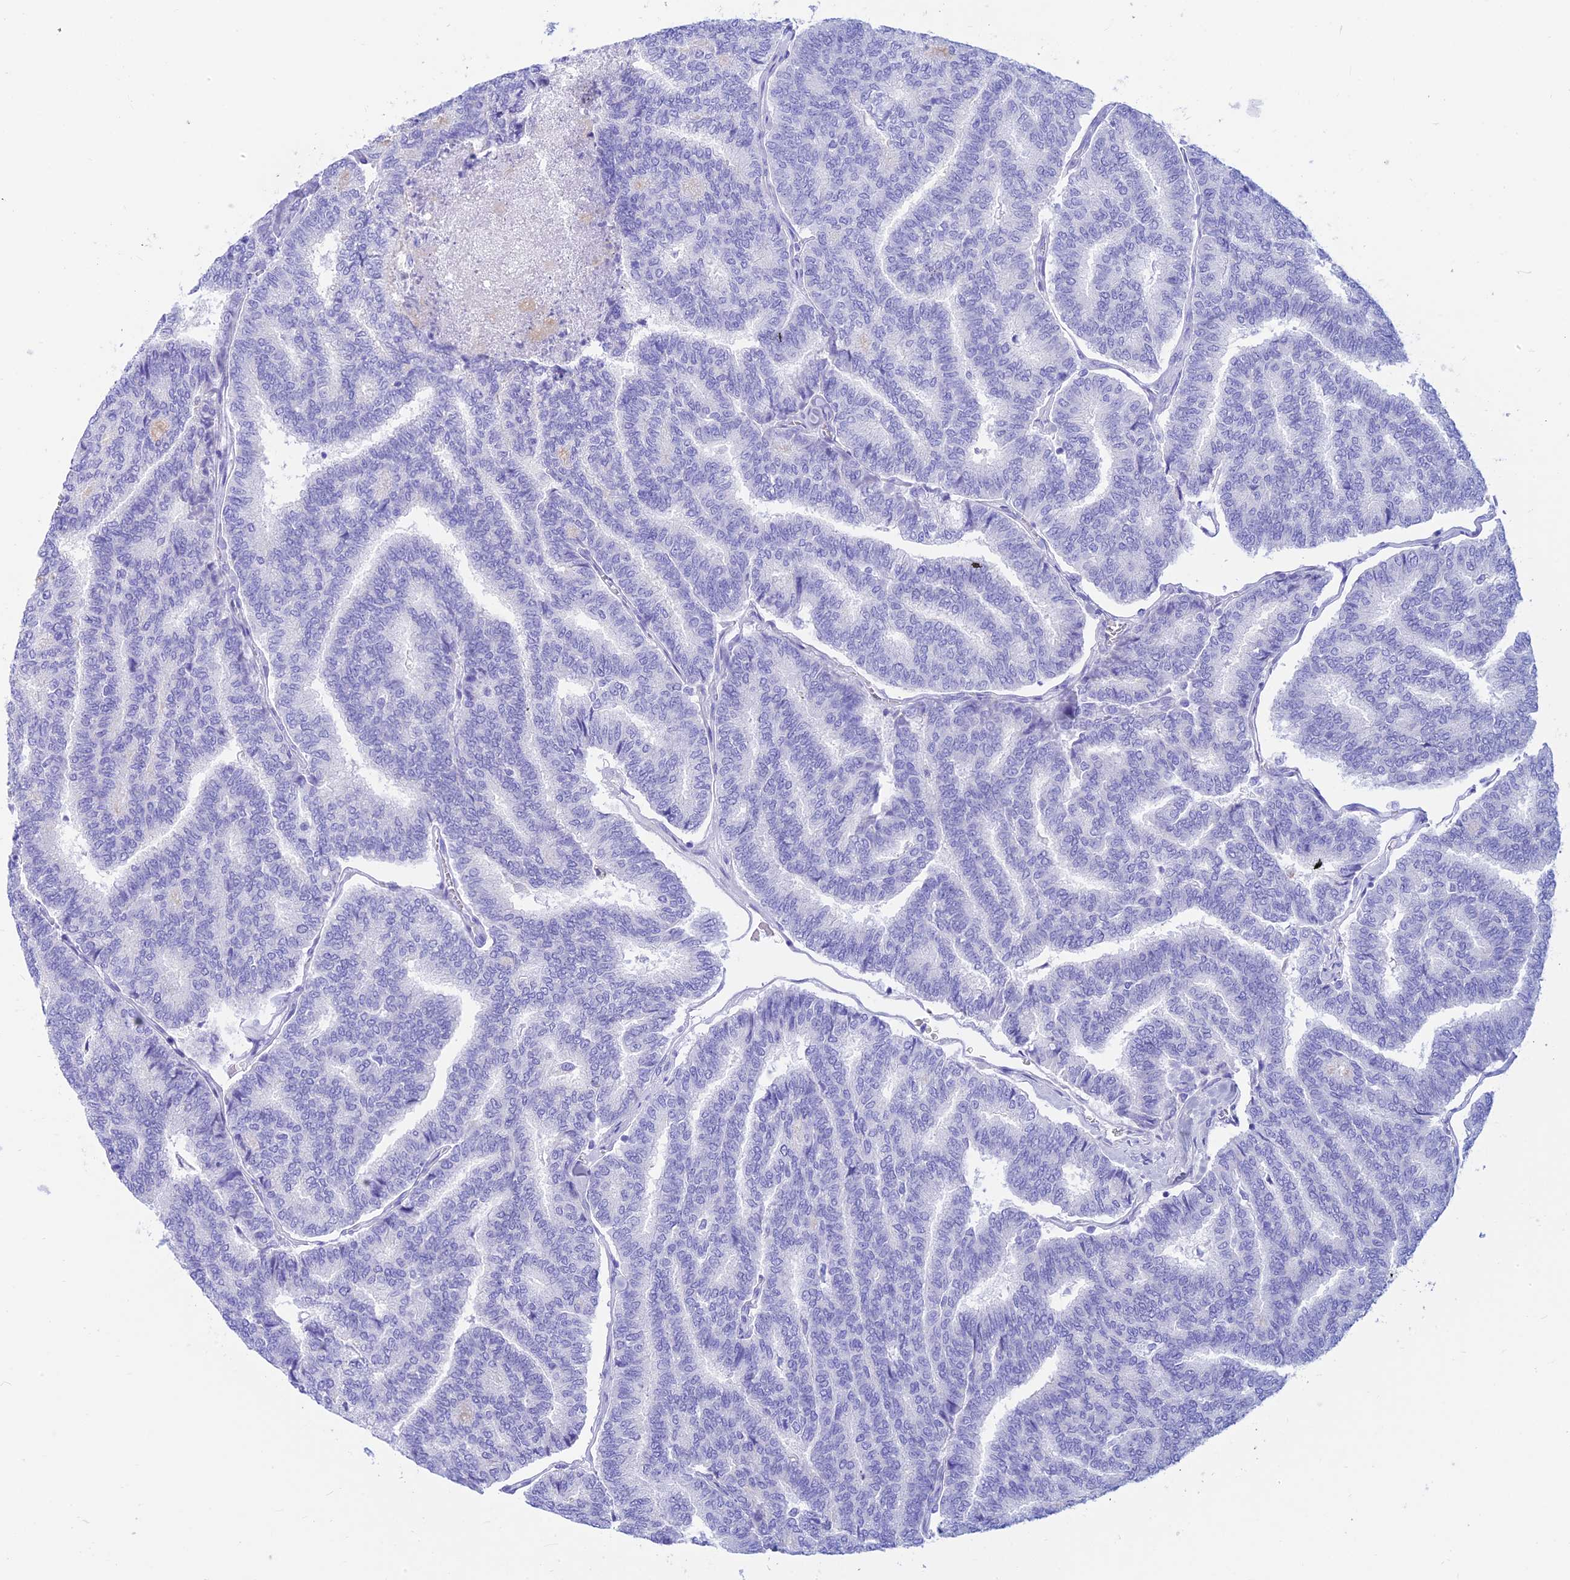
{"staining": {"intensity": "negative", "quantity": "none", "location": "none"}, "tissue": "thyroid cancer", "cell_type": "Tumor cells", "image_type": "cancer", "snomed": [{"axis": "morphology", "description": "Papillary adenocarcinoma, NOS"}, {"axis": "topography", "description": "Thyroid gland"}], "caption": "An image of thyroid cancer stained for a protein demonstrates no brown staining in tumor cells. The staining is performed using DAB (3,3'-diaminobenzidine) brown chromogen with nuclei counter-stained in using hematoxylin.", "gene": "PRNP", "patient": {"sex": "female", "age": 35}}